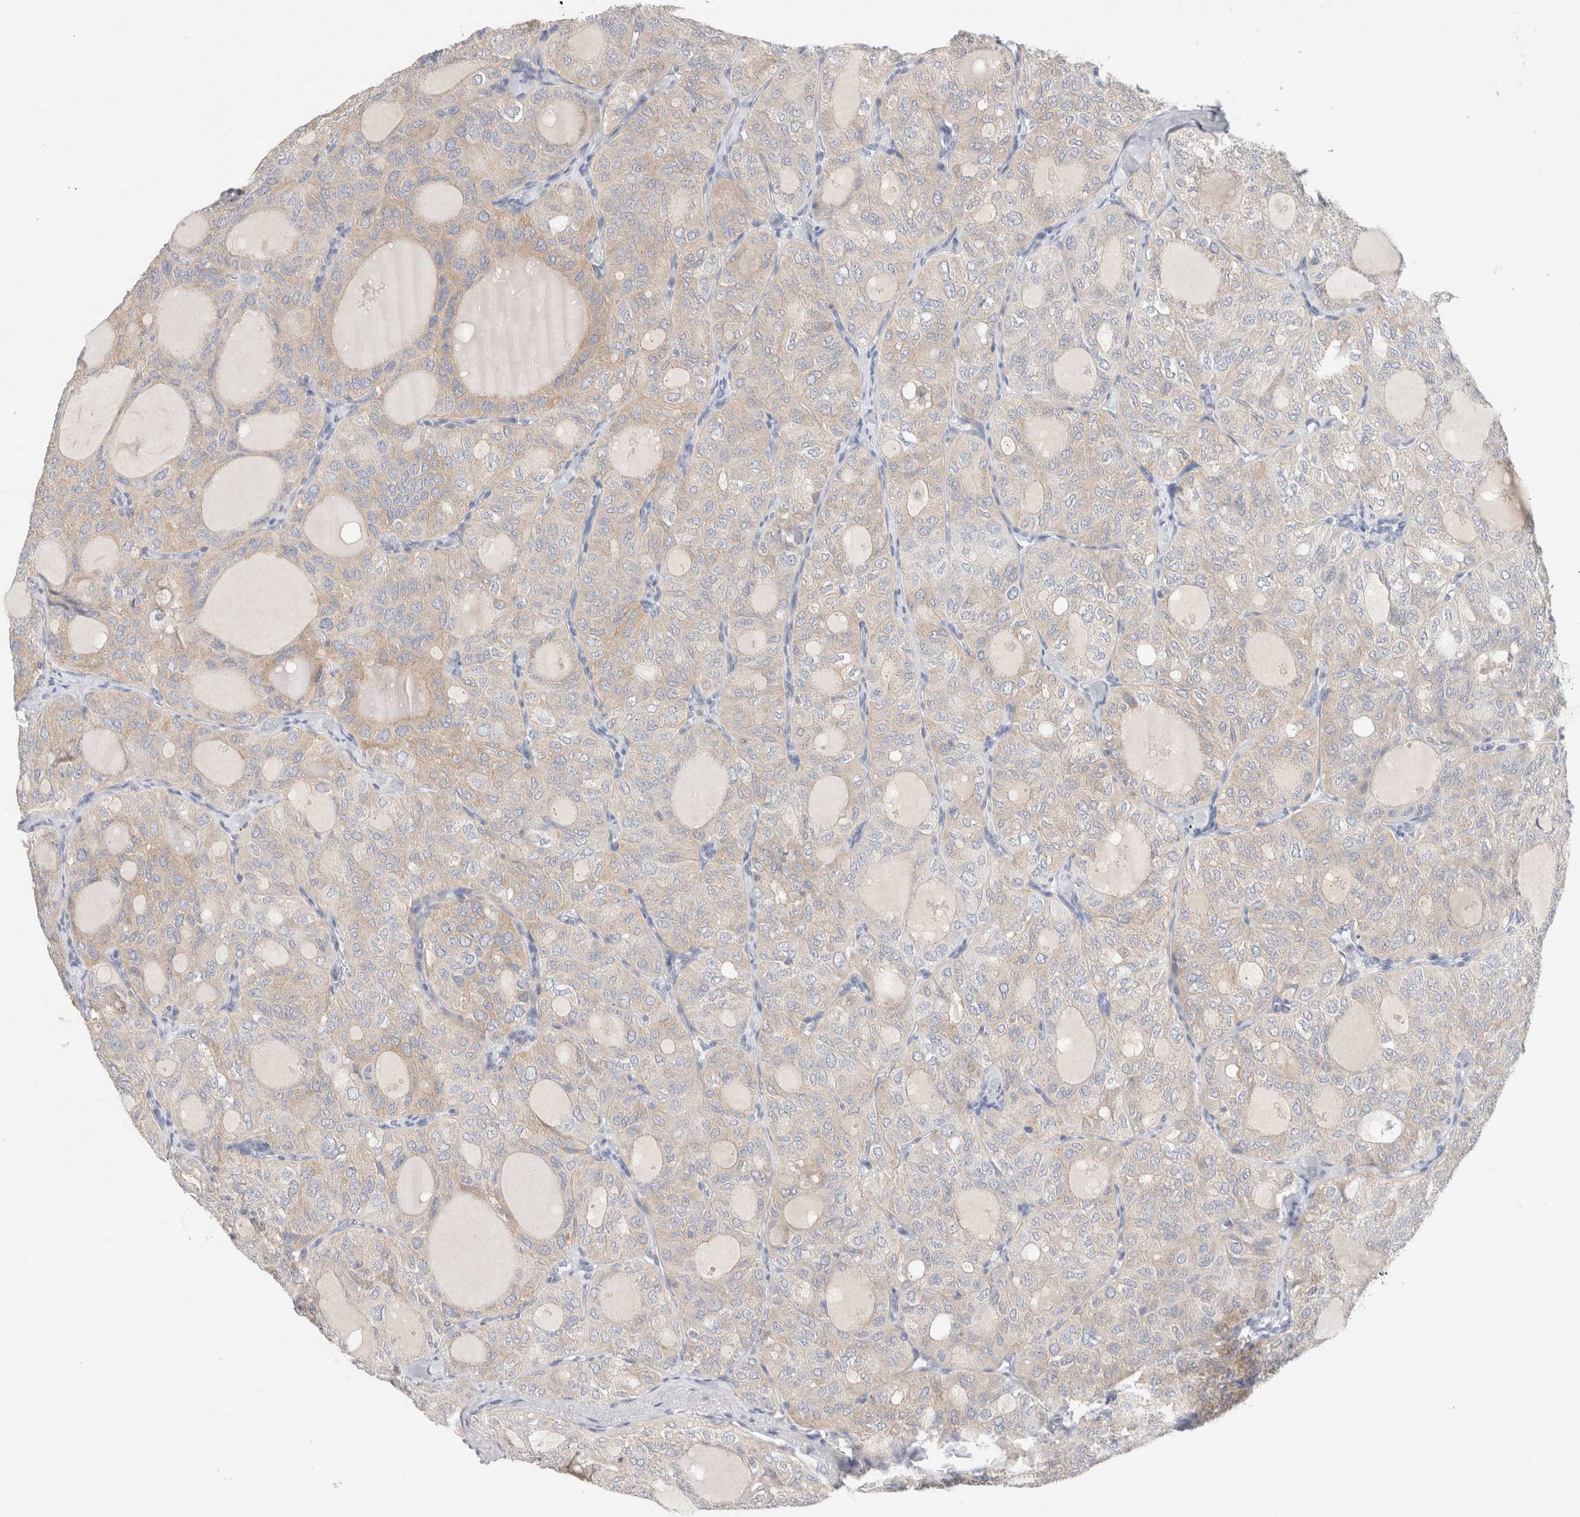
{"staining": {"intensity": "weak", "quantity": "<25%", "location": "cytoplasmic/membranous"}, "tissue": "thyroid cancer", "cell_type": "Tumor cells", "image_type": "cancer", "snomed": [{"axis": "morphology", "description": "Follicular adenoma carcinoma, NOS"}, {"axis": "topography", "description": "Thyroid gland"}], "caption": "This micrograph is of thyroid follicular adenoma carcinoma stained with immunohistochemistry (IHC) to label a protein in brown with the nuclei are counter-stained blue. There is no staining in tumor cells.", "gene": "MPP2", "patient": {"sex": "male", "age": 75}}